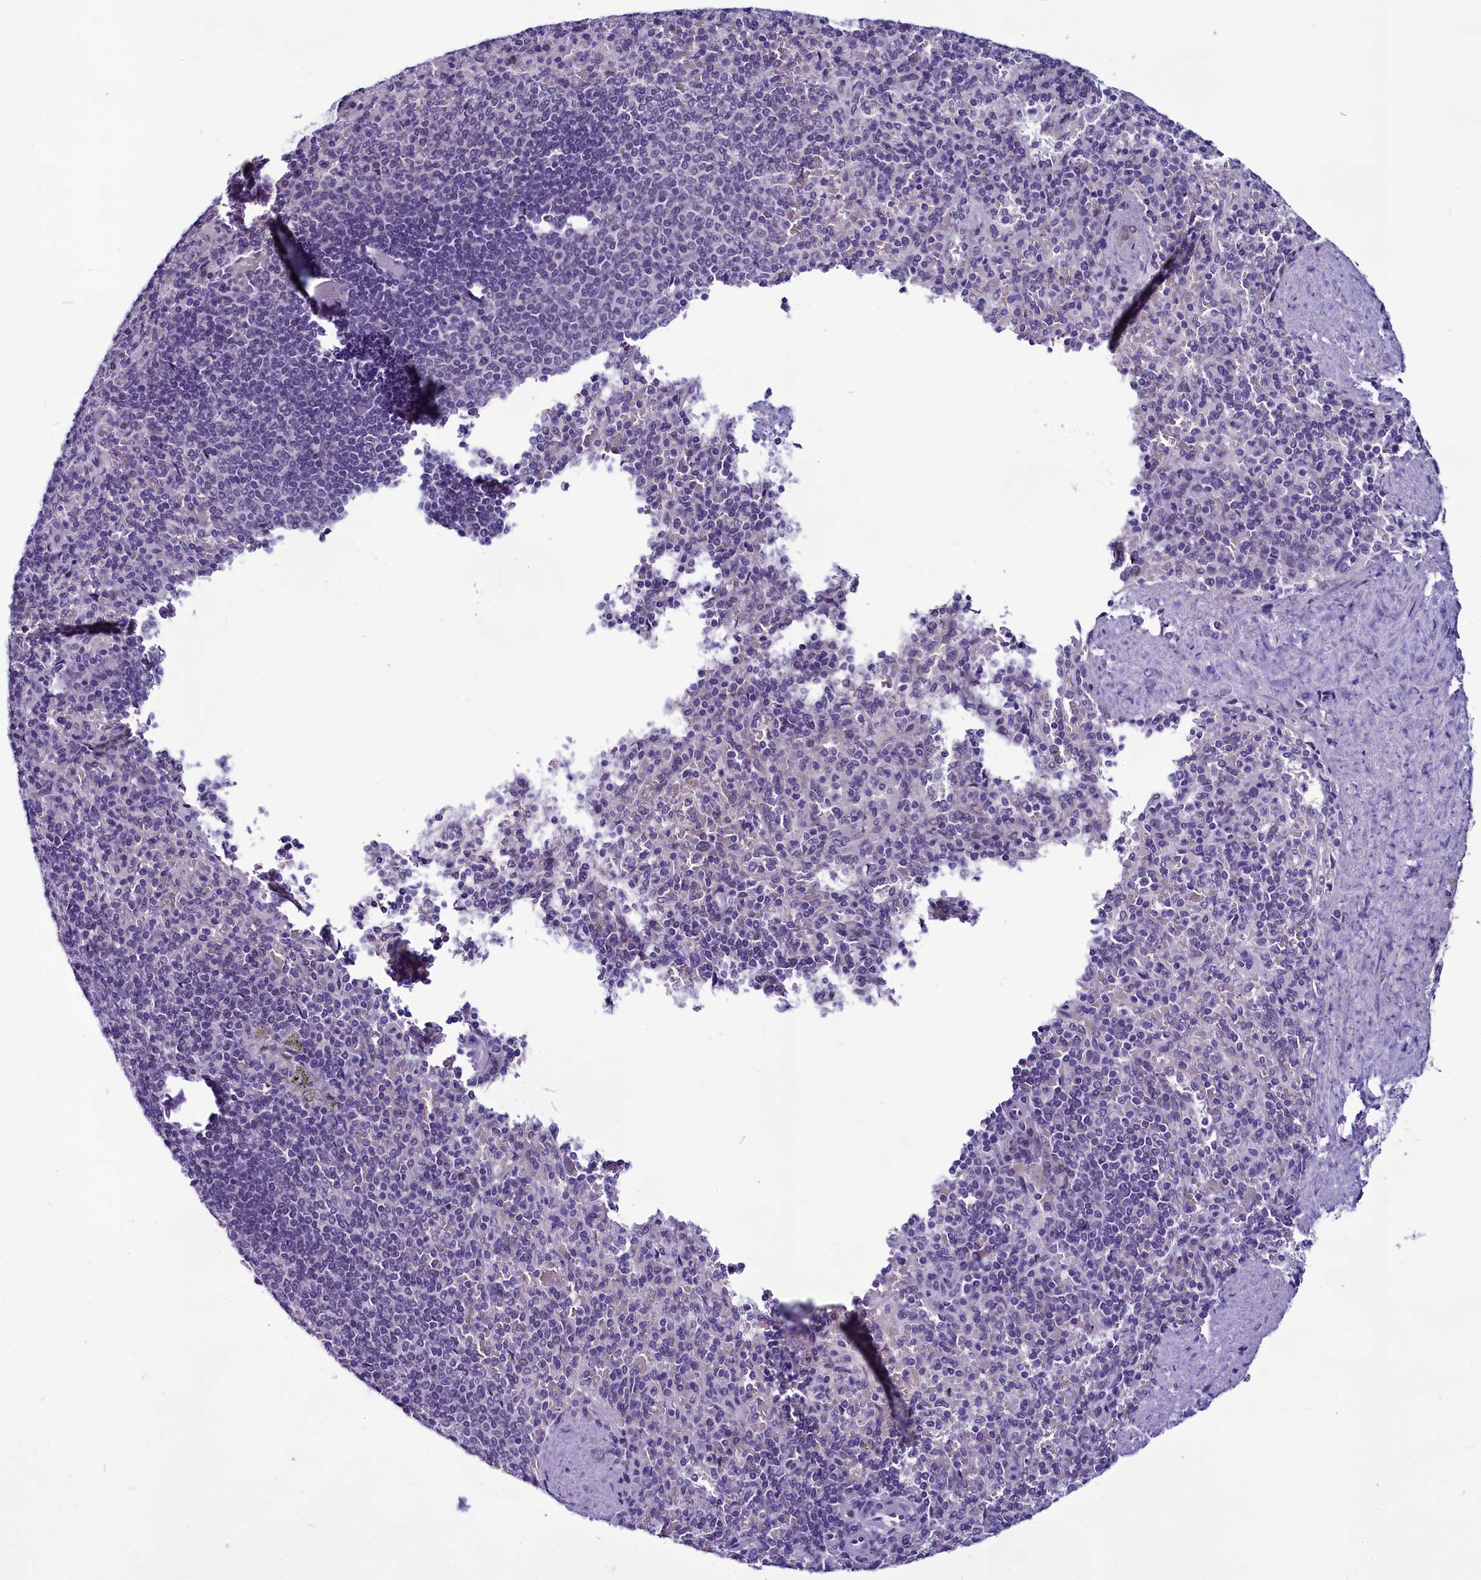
{"staining": {"intensity": "moderate", "quantity": "<25%", "location": "nuclear"}, "tissue": "spleen", "cell_type": "Cells in red pulp", "image_type": "normal", "snomed": [{"axis": "morphology", "description": "Normal tissue, NOS"}, {"axis": "topography", "description": "Spleen"}], "caption": "High-magnification brightfield microscopy of benign spleen stained with DAB (brown) and counterstained with hematoxylin (blue). cells in red pulp exhibit moderate nuclear staining is appreciated in approximately<25% of cells.", "gene": "CCDC106", "patient": {"sex": "male", "age": 82}}